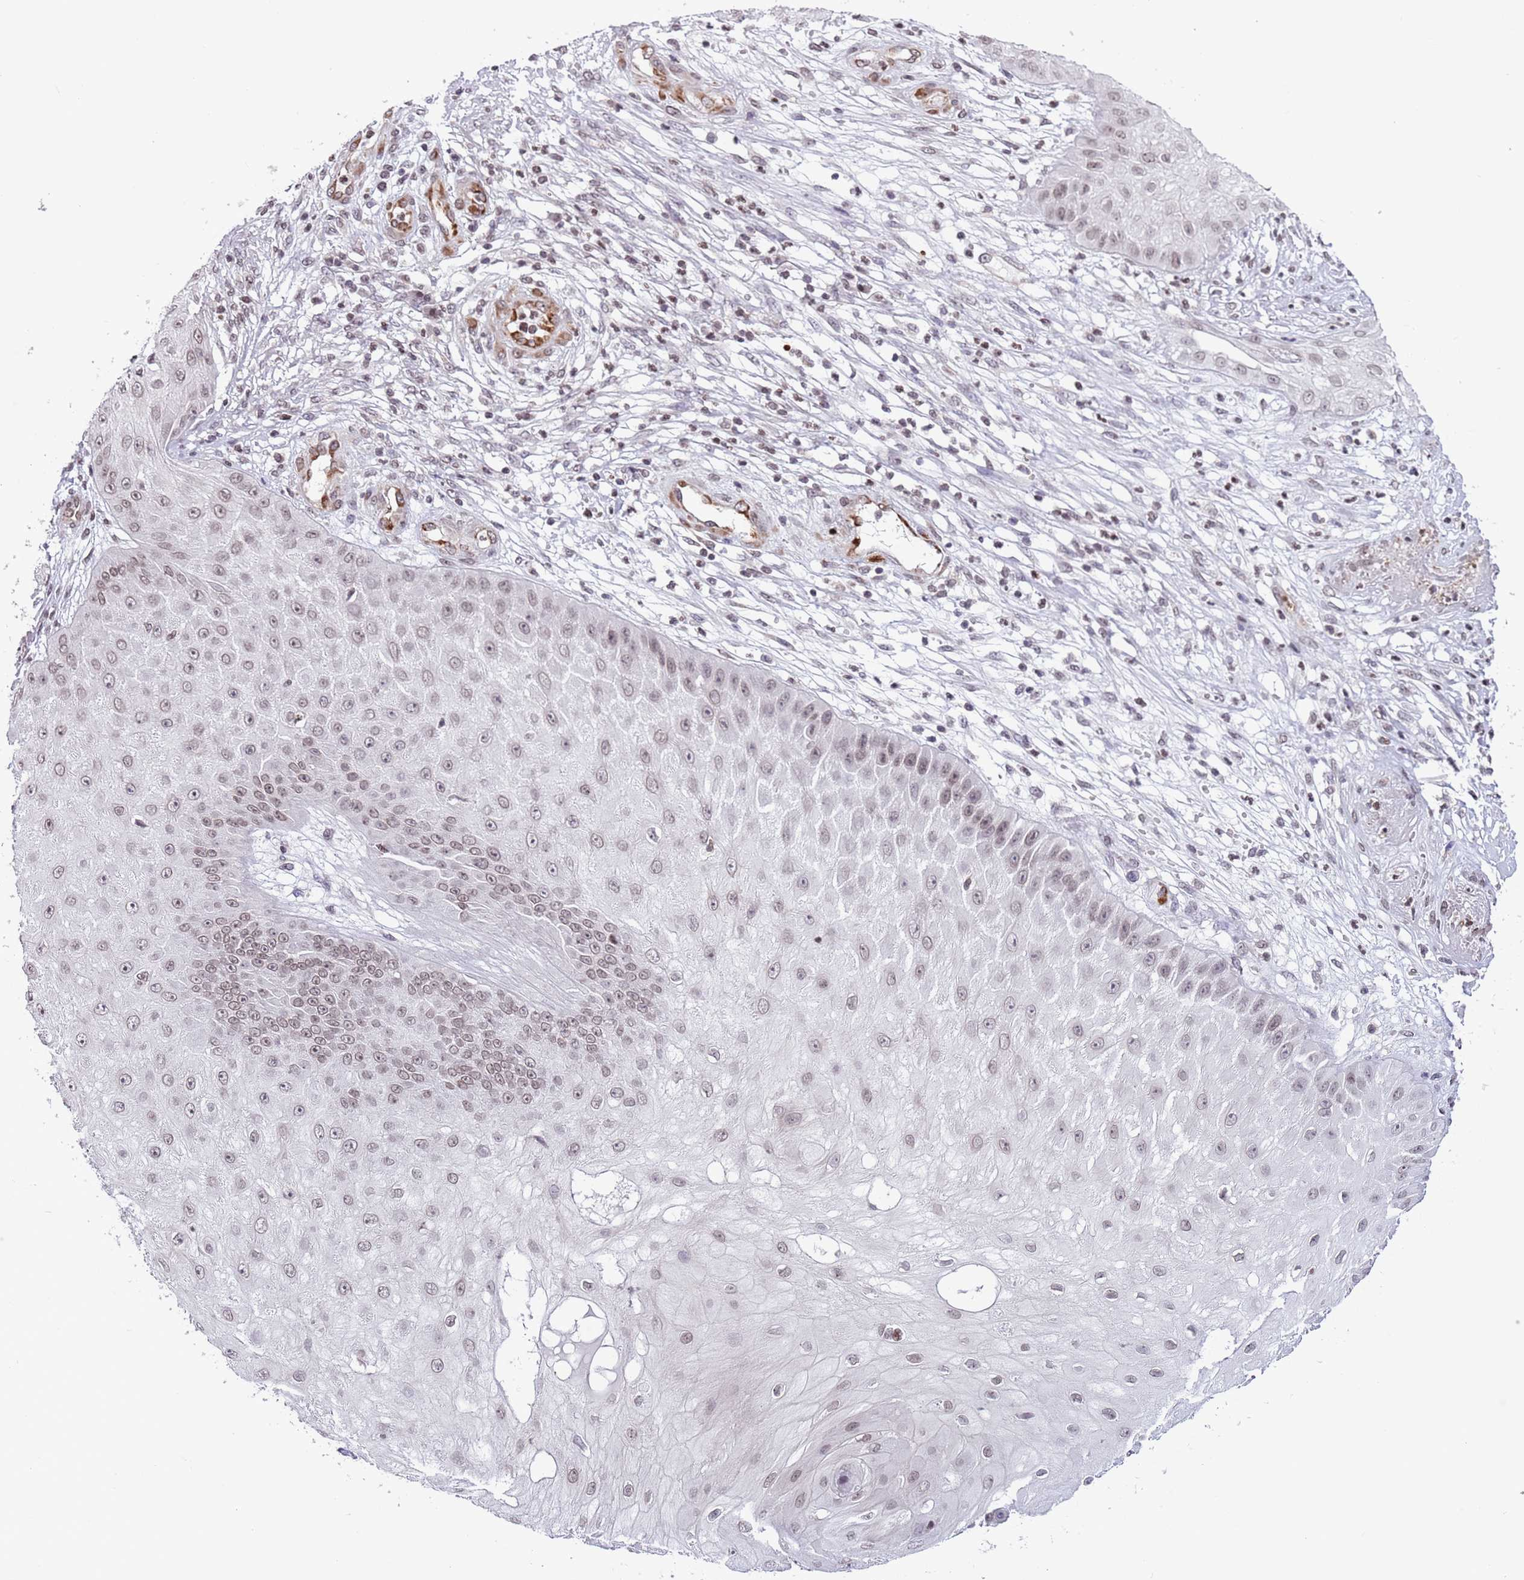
{"staining": {"intensity": "weak", "quantity": "25%-75%", "location": "nuclear"}, "tissue": "skin cancer", "cell_type": "Tumor cells", "image_type": "cancer", "snomed": [{"axis": "morphology", "description": "Squamous cell carcinoma, NOS"}, {"axis": "topography", "description": "Skin"}], "caption": "Weak nuclear positivity for a protein is appreciated in approximately 25%-75% of tumor cells of squamous cell carcinoma (skin) using IHC.", "gene": "NRIP1", "patient": {"sex": "male", "age": 70}}